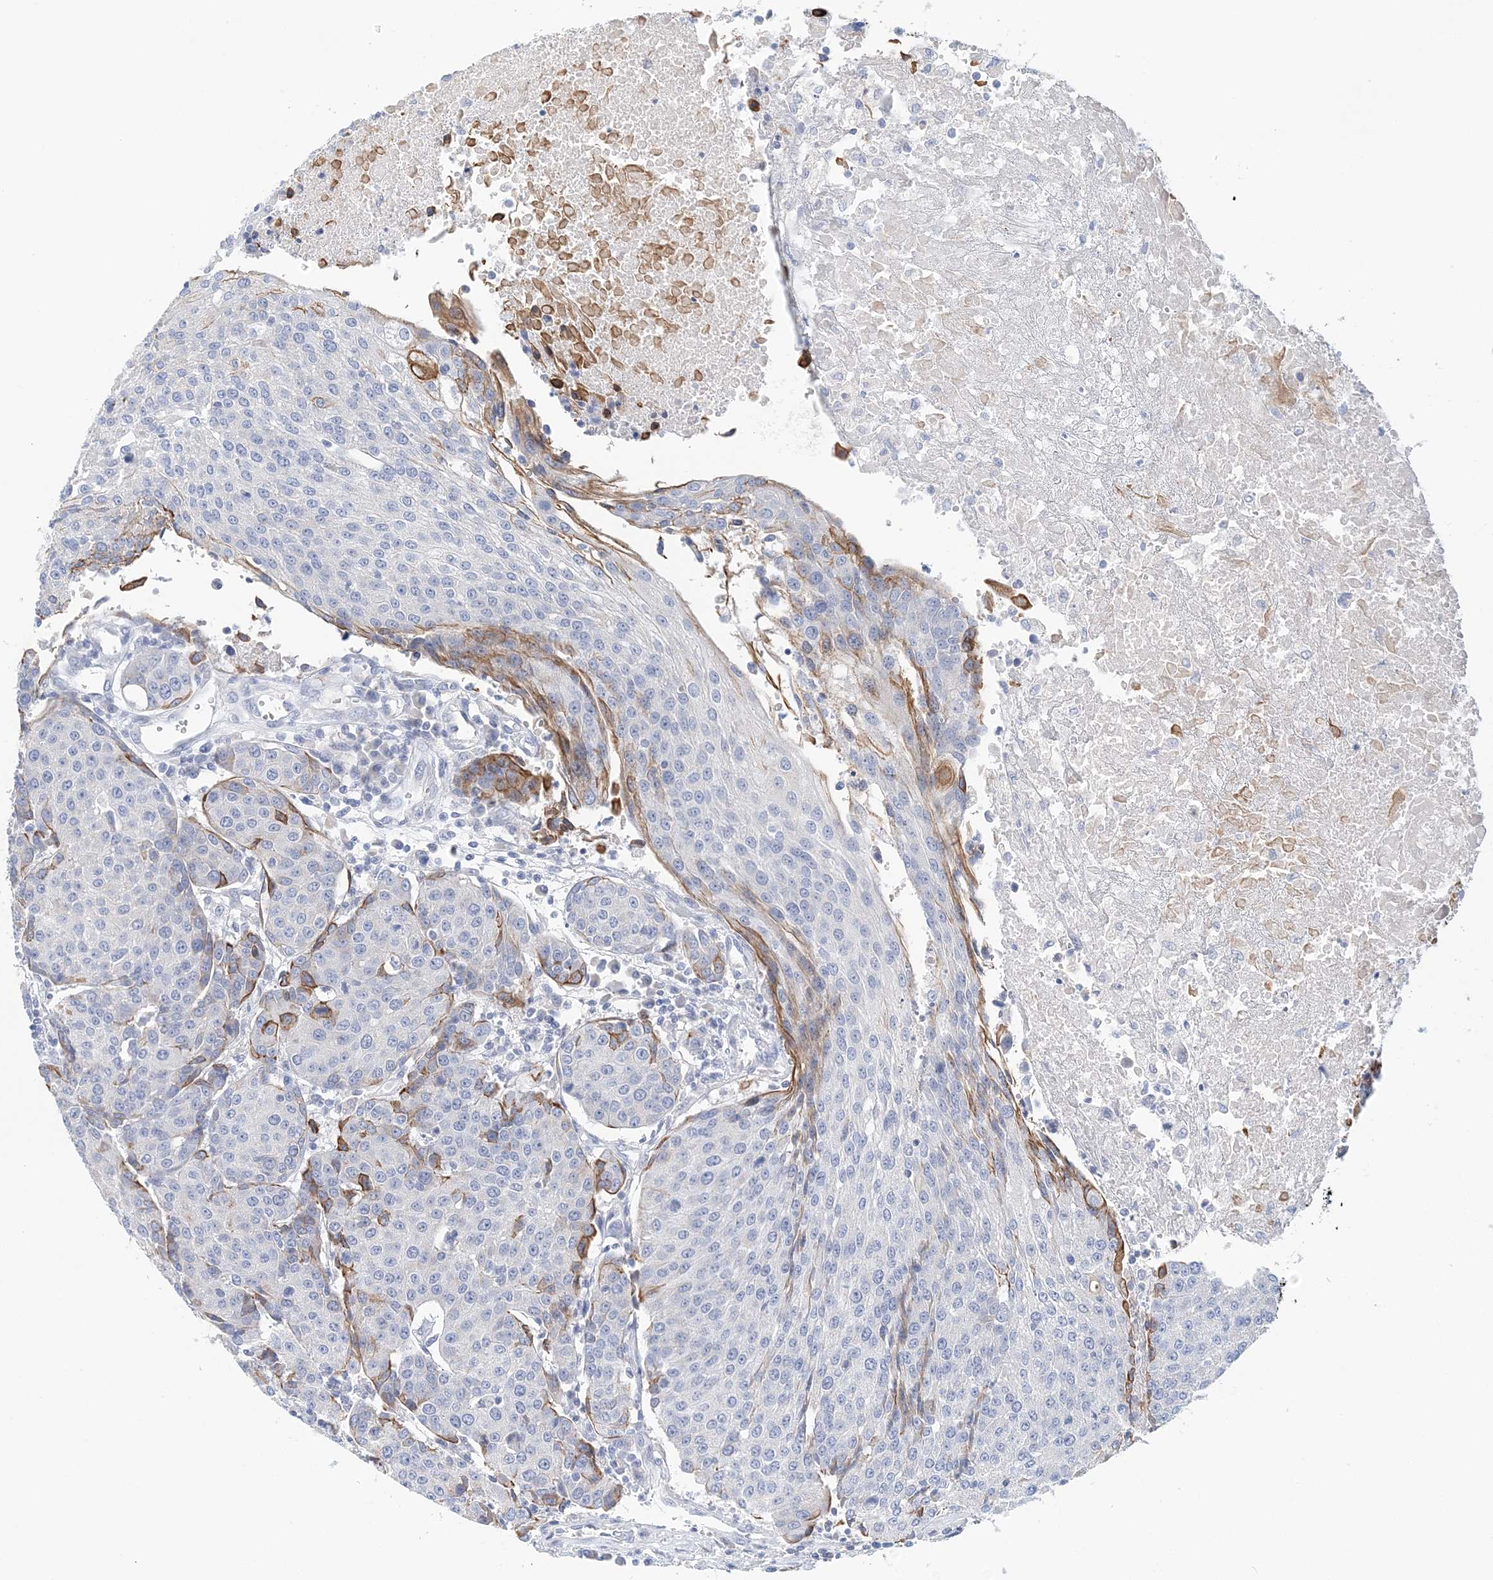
{"staining": {"intensity": "moderate", "quantity": "<25%", "location": "cytoplasmic/membranous"}, "tissue": "urothelial cancer", "cell_type": "Tumor cells", "image_type": "cancer", "snomed": [{"axis": "morphology", "description": "Urothelial carcinoma, High grade"}, {"axis": "topography", "description": "Urinary bladder"}], "caption": "Urothelial carcinoma (high-grade) was stained to show a protein in brown. There is low levels of moderate cytoplasmic/membranous expression in approximately <25% of tumor cells.", "gene": "LRRIQ4", "patient": {"sex": "female", "age": 85}}